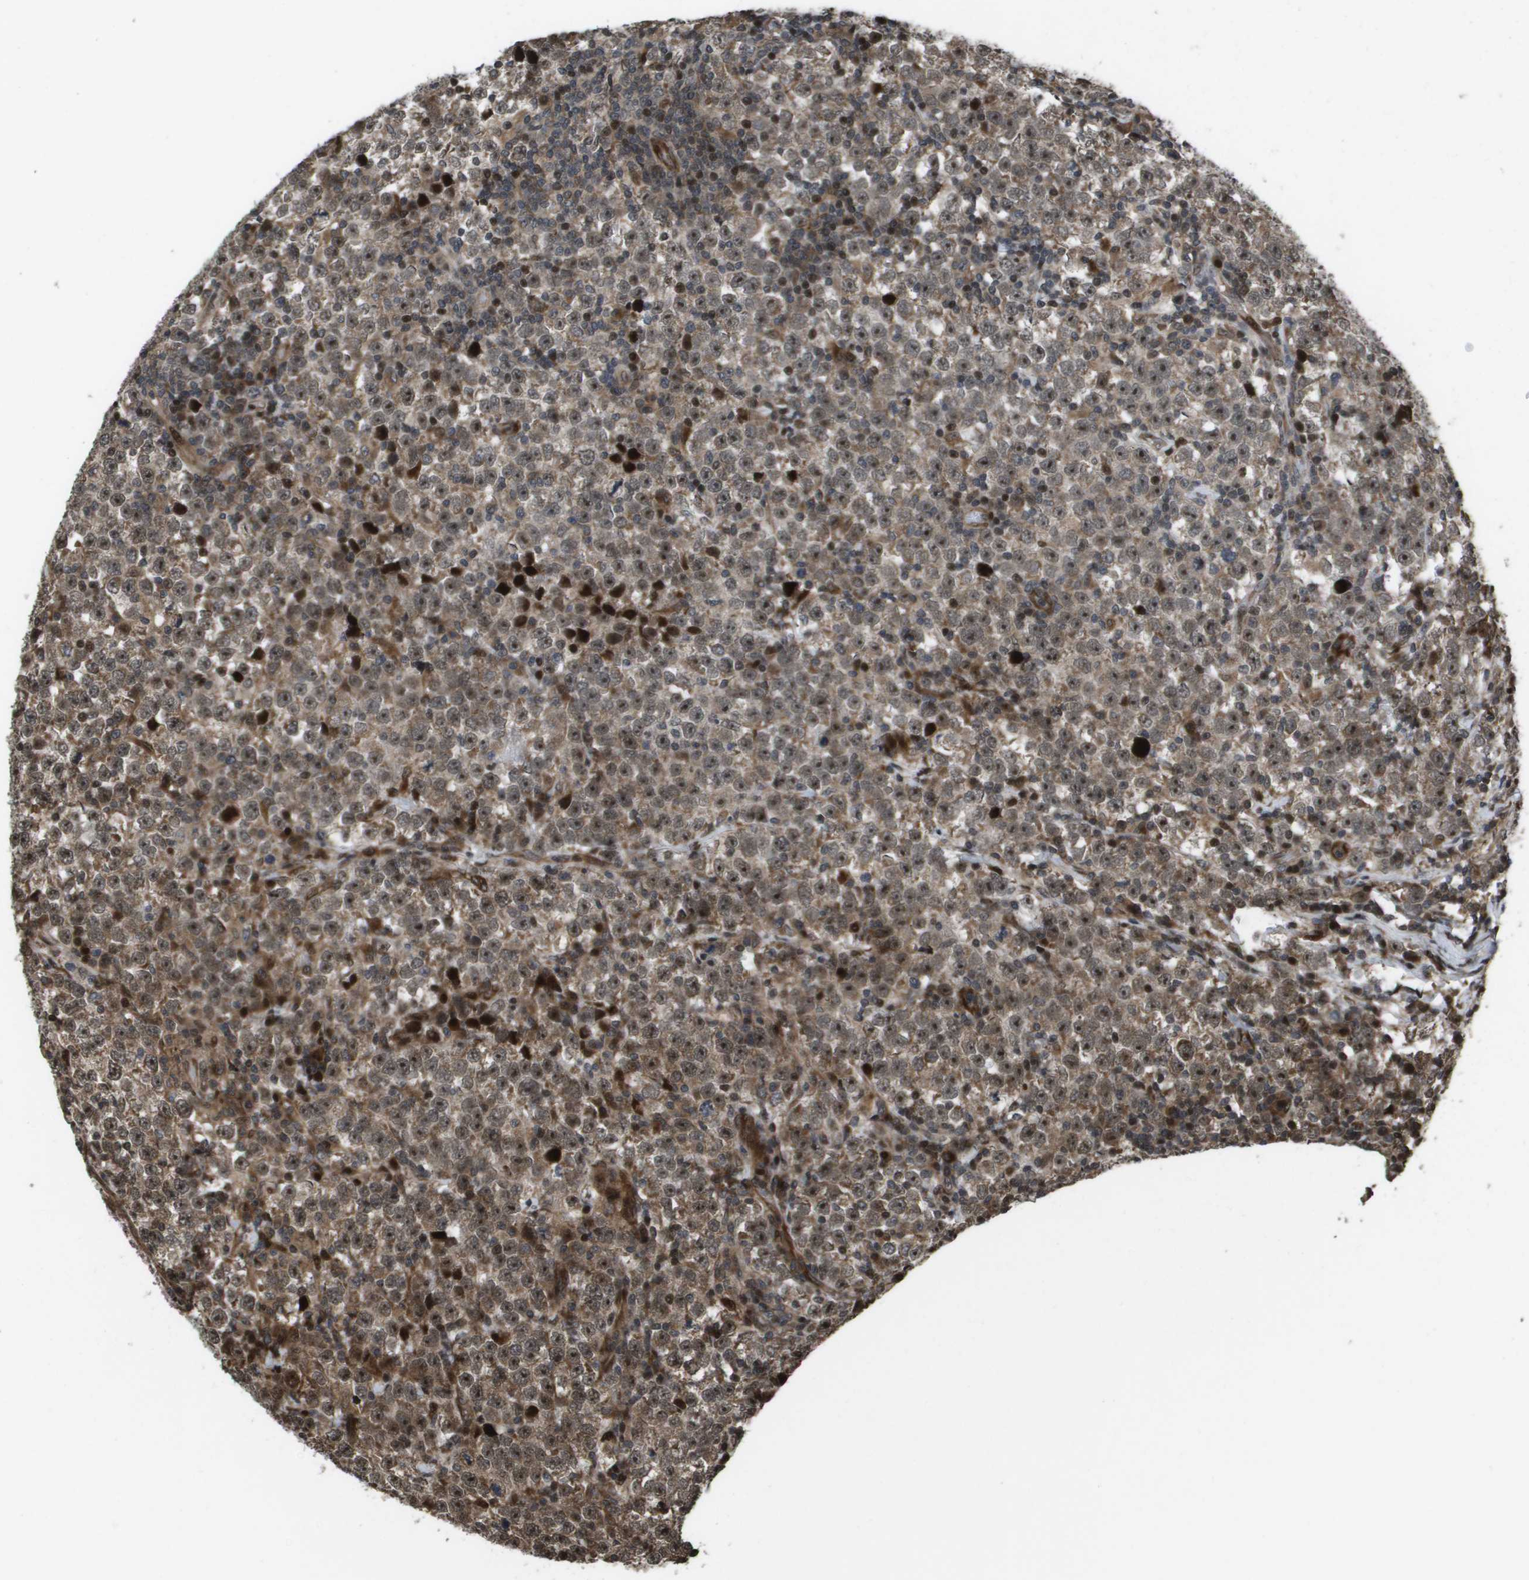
{"staining": {"intensity": "weak", "quantity": "25%-75%", "location": "cytoplasmic/membranous,nuclear"}, "tissue": "testis cancer", "cell_type": "Tumor cells", "image_type": "cancer", "snomed": [{"axis": "morphology", "description": "Seminoma, NOS"}, {"axis": "topography", "description": "Testis"}], "caption": "This is an image of IHC staining of testis cancer (seminoma), which shows weak positivity in the cytoplasmic/membranous and nuclear of tumor cells.", "gene": "AXIN2", "patient": {"sex": "male", "age": 43}}